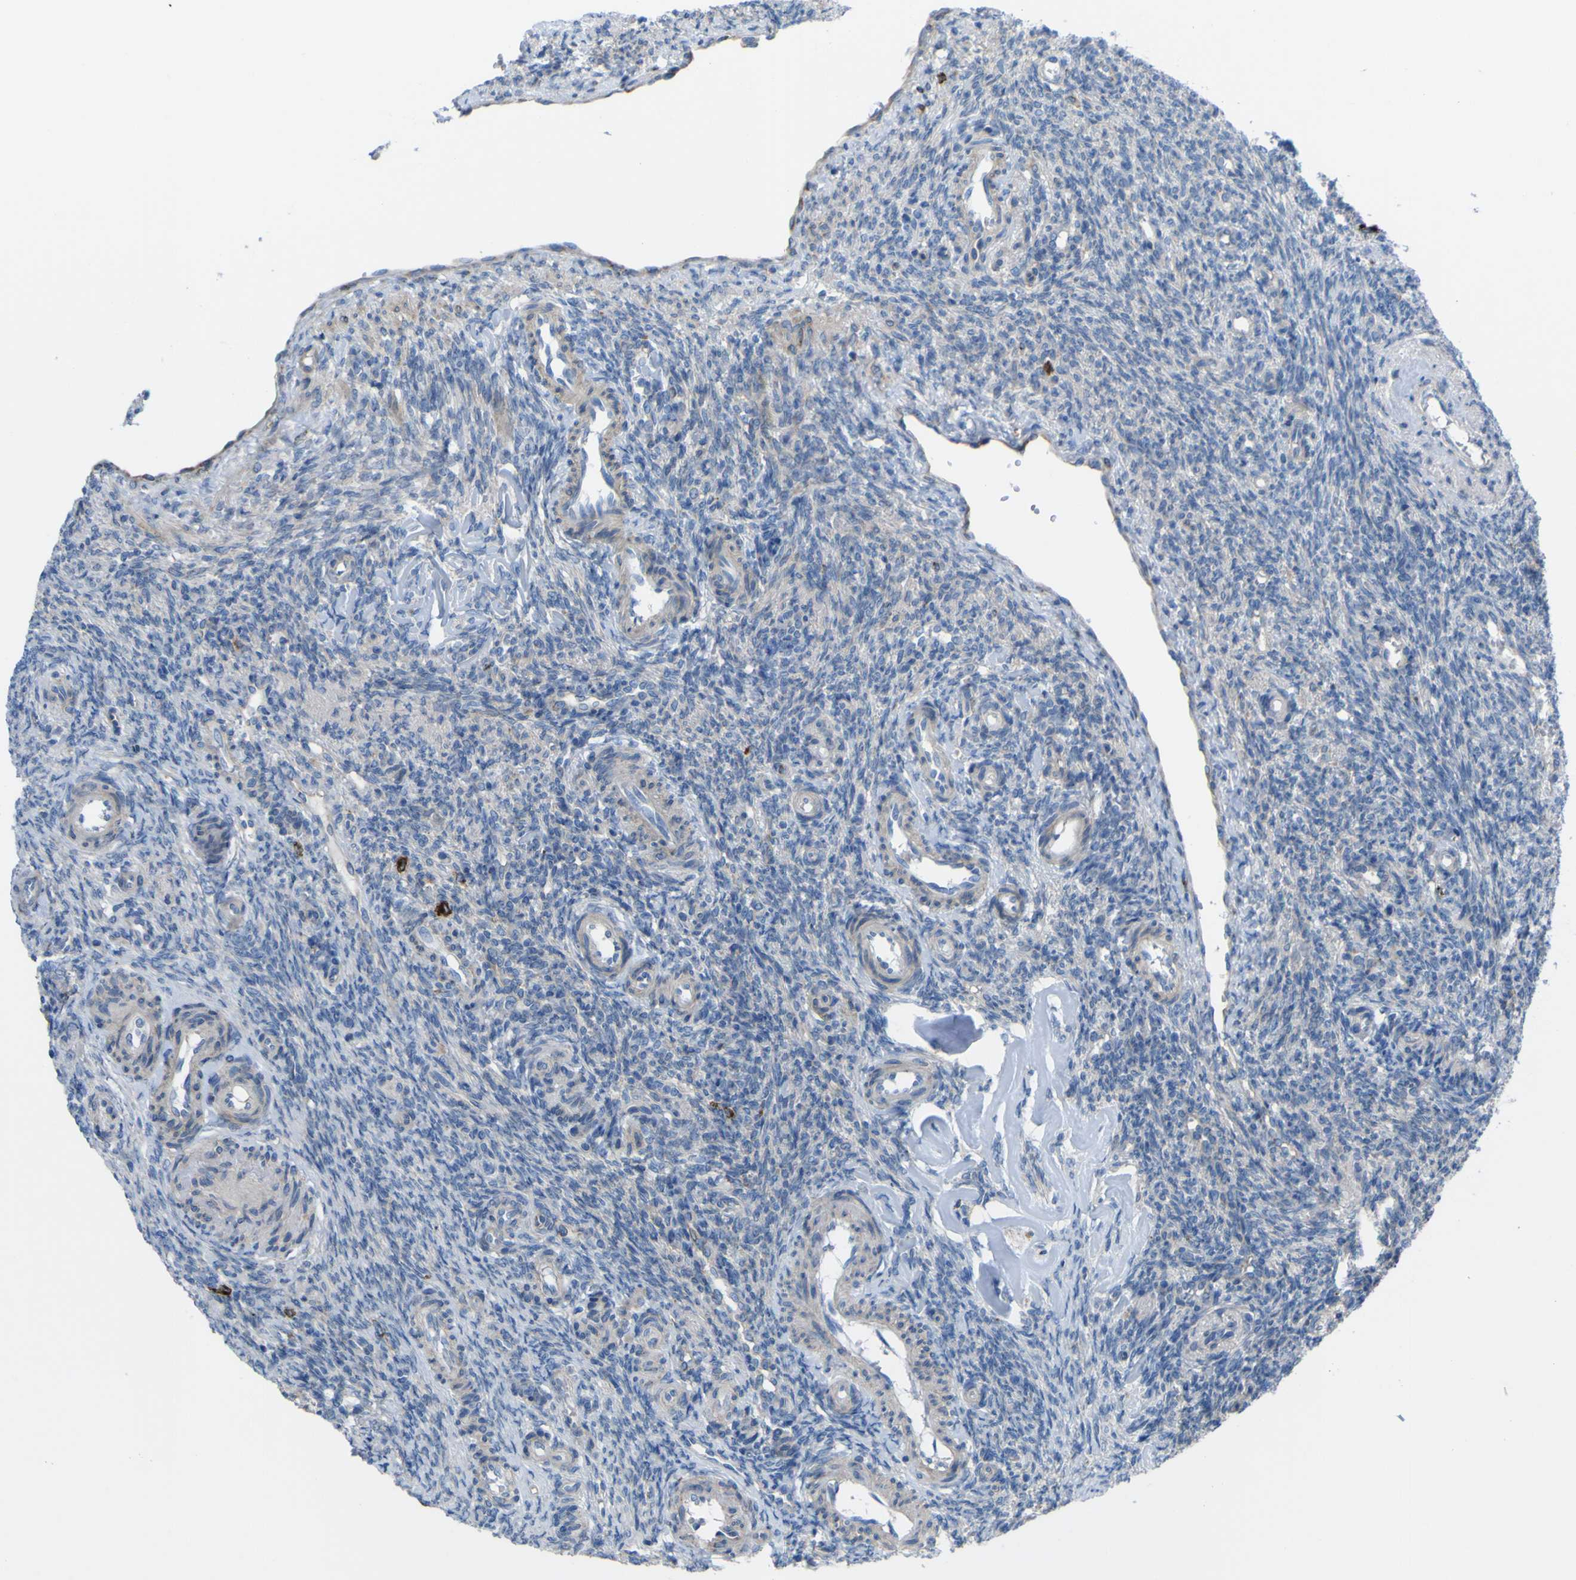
{"staining": {"intensity": "weak", "quantity": "<25%", "location": "cytoplasmic/membranous"}, "tissue": "ovary", "cell_type": "Ovarian stroma cells", "image_type": "normal", "snomed": [{"axis": "morphology", "description": "Normal tissue, NOS"}, {"axis": "topography", "description": "Ovary"}], "caption": "A high-resolution histopathology image shows IHC staining of benign ovary, which displays no significant expression in ovarian stroma cells.", "gene": "CST3", "patient": {"sex": "female", "age": 41}}